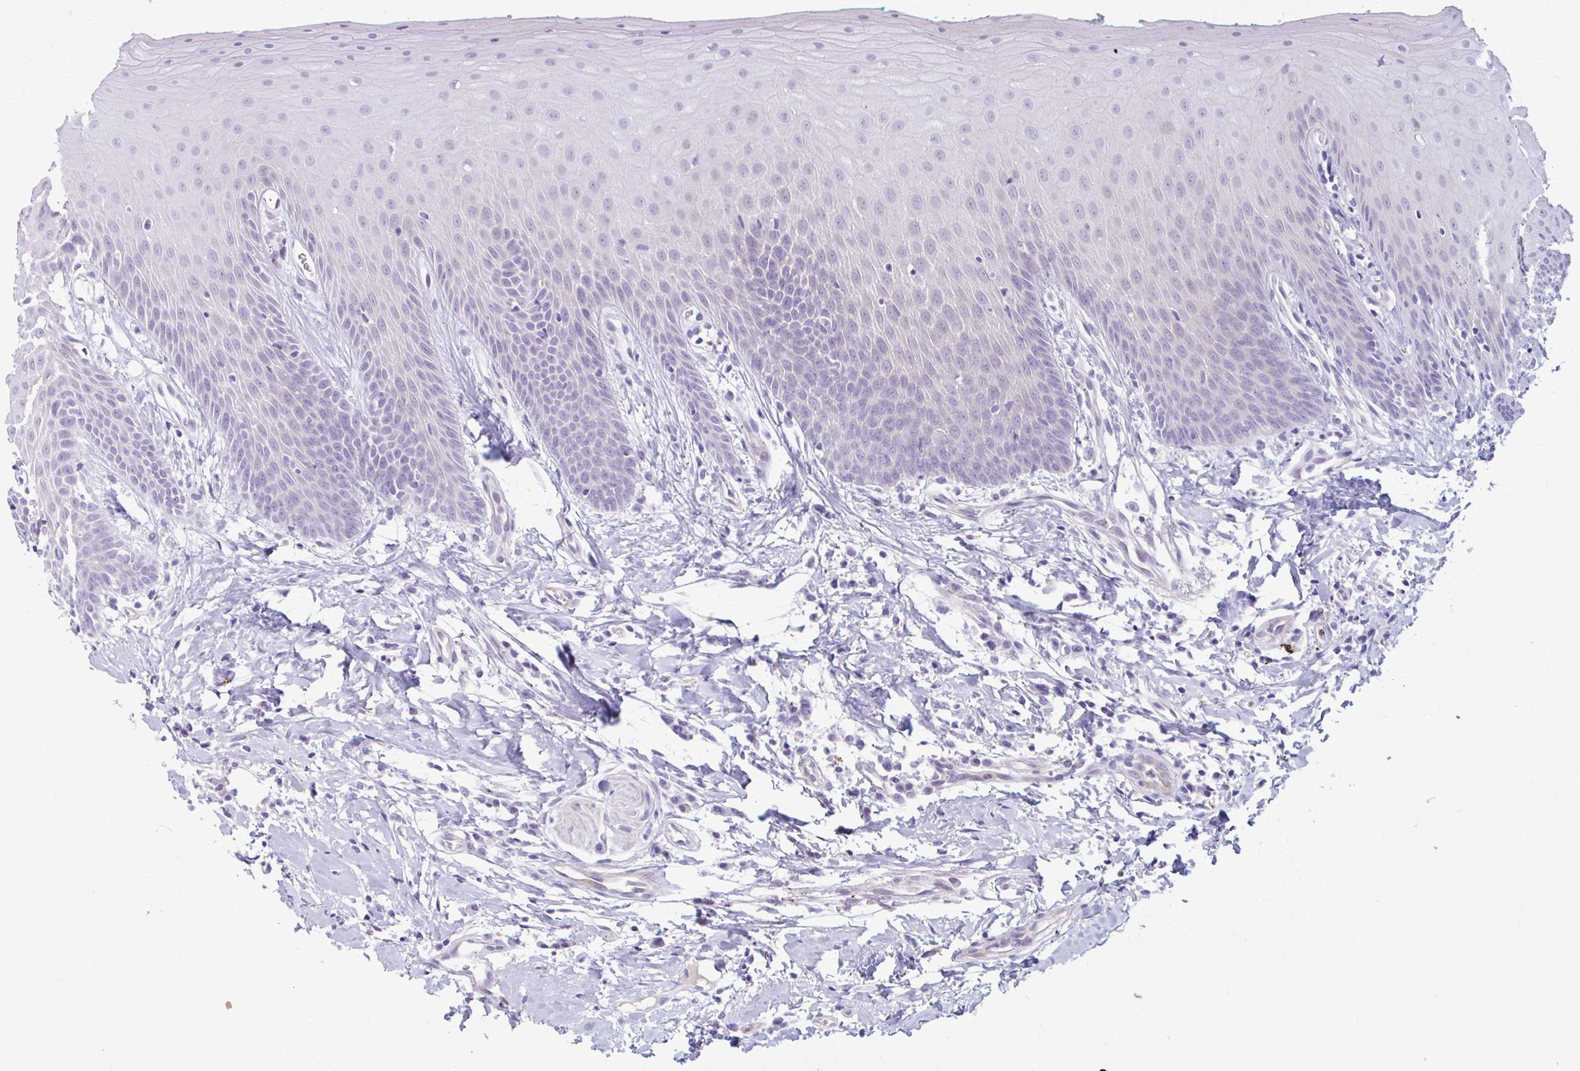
{"staining": {"intensity": "weak", "quantity": "<25%", "location": "cytoplasmic/membranous"}, "tissue": "oral mucosa", "cell_type": "Squamous epithelial cells", "image_type": "normal", "snomed": [{"axis": "morphology", "description": "Normal tissue, NOS"}, {"axis": "topography", "description": "Oral tissue"}, {"axis": "topography", "description": "Tounge, NOS"}], "caption": "Squamous epithelial cells are negative for protein expression in unremarkable human oral mucosa. Brightfield microscopy of immunohistochemistry stained with DAB (3,3'-diaminobenzidine) (brown) and hematoxylin (blue), captured at high magnification.", "gene": "C12orf71", "patient": {"sex": "female", "age": 62}}